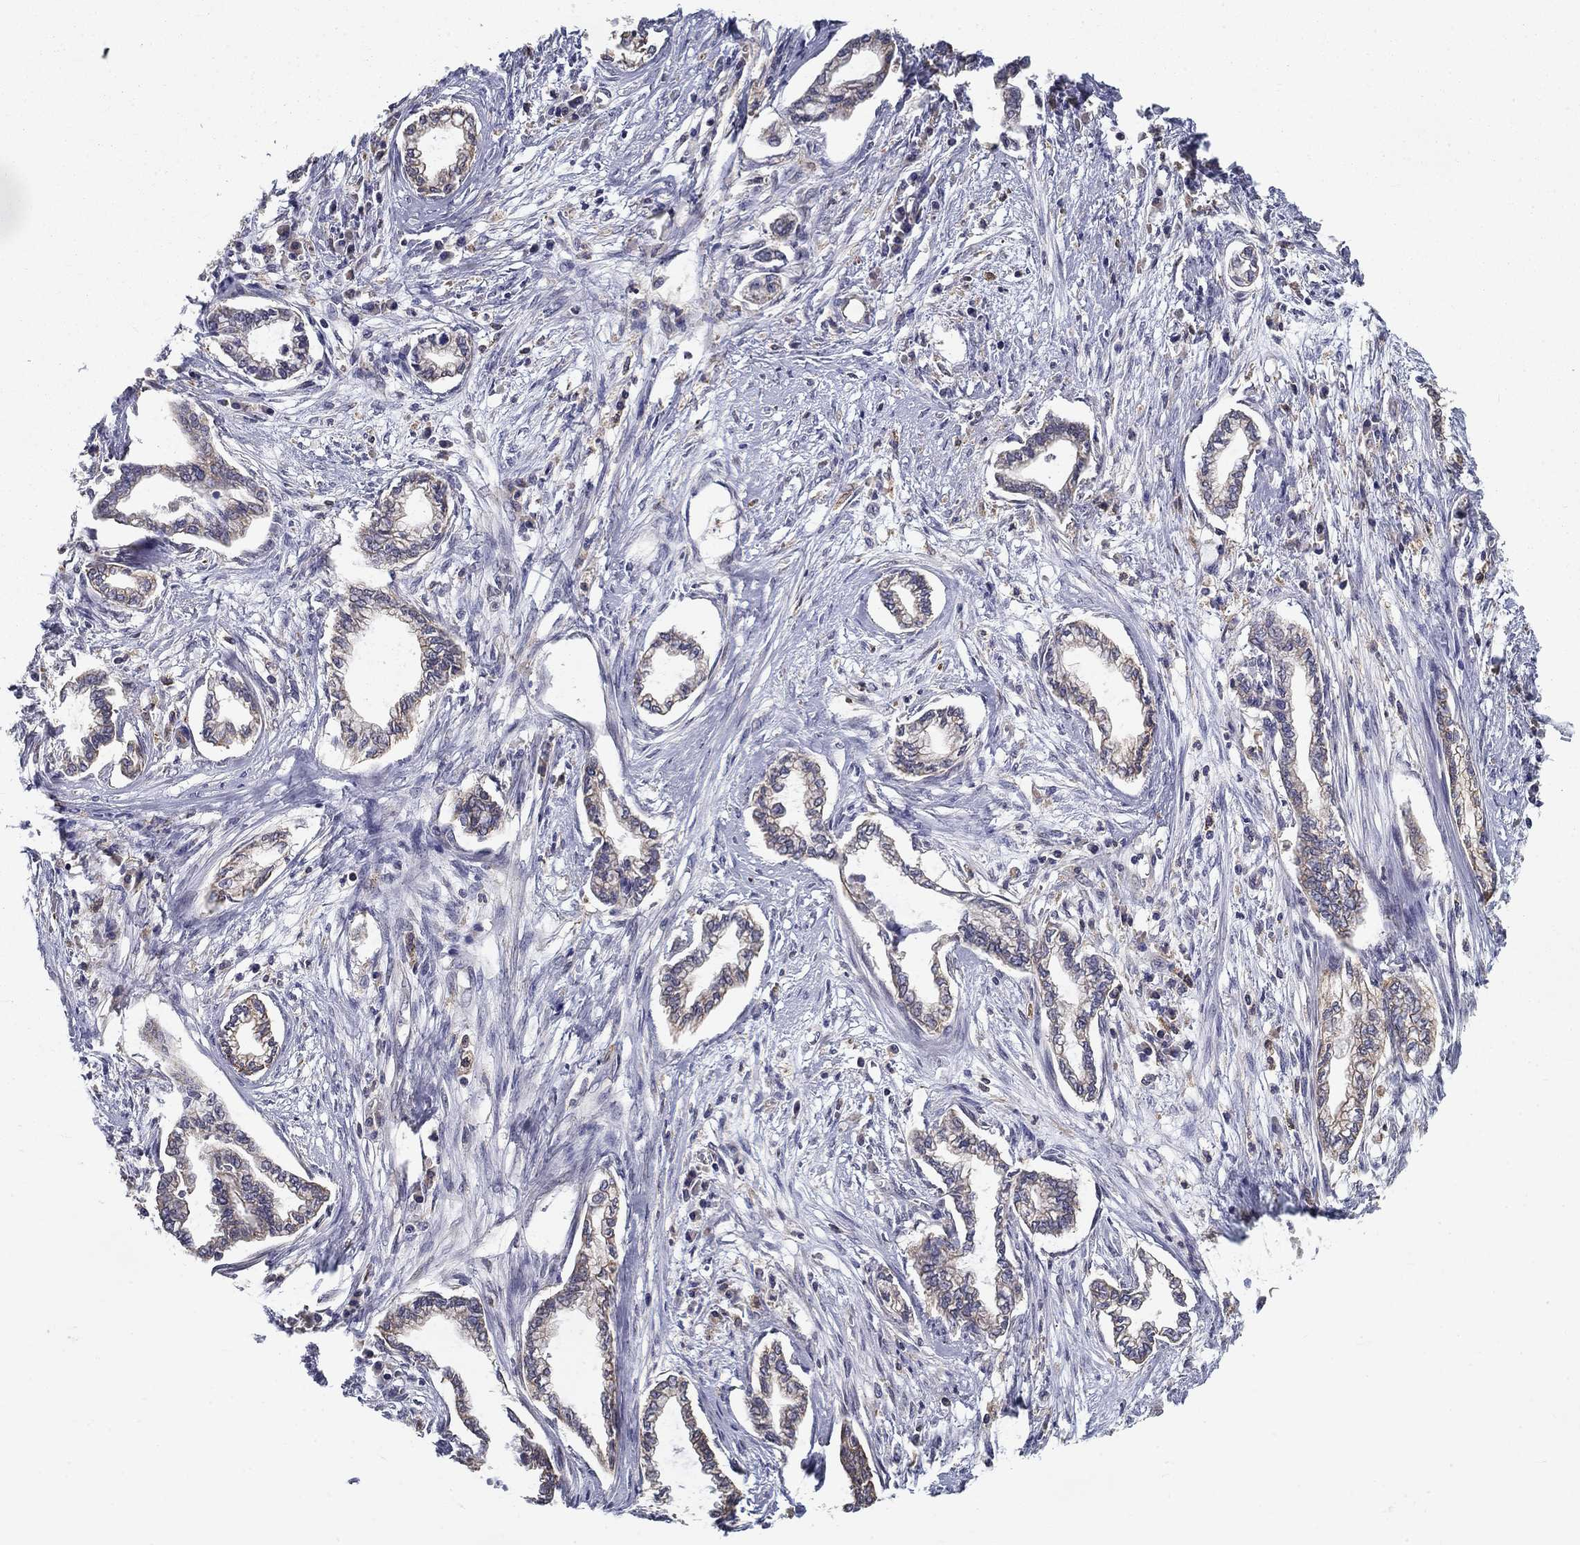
{"staining": {"intensity": "negative", "quantity": "none", "location": "none"}, "tissue": "cervical cancer", "cell_type": "Tumor cells", "image_type": "cancer", "snomed": [{"axis": "morphology", "description": "Adenocarcinoma, NOS"}, {"axis": "topography", "description": "Cervix"}], "caption": "Tumor cells show no significant staining in cervical cancer (adenocarcinoma).", "gene": "ALDH4A1", "patient": {"sex": "female", "age": 62}}